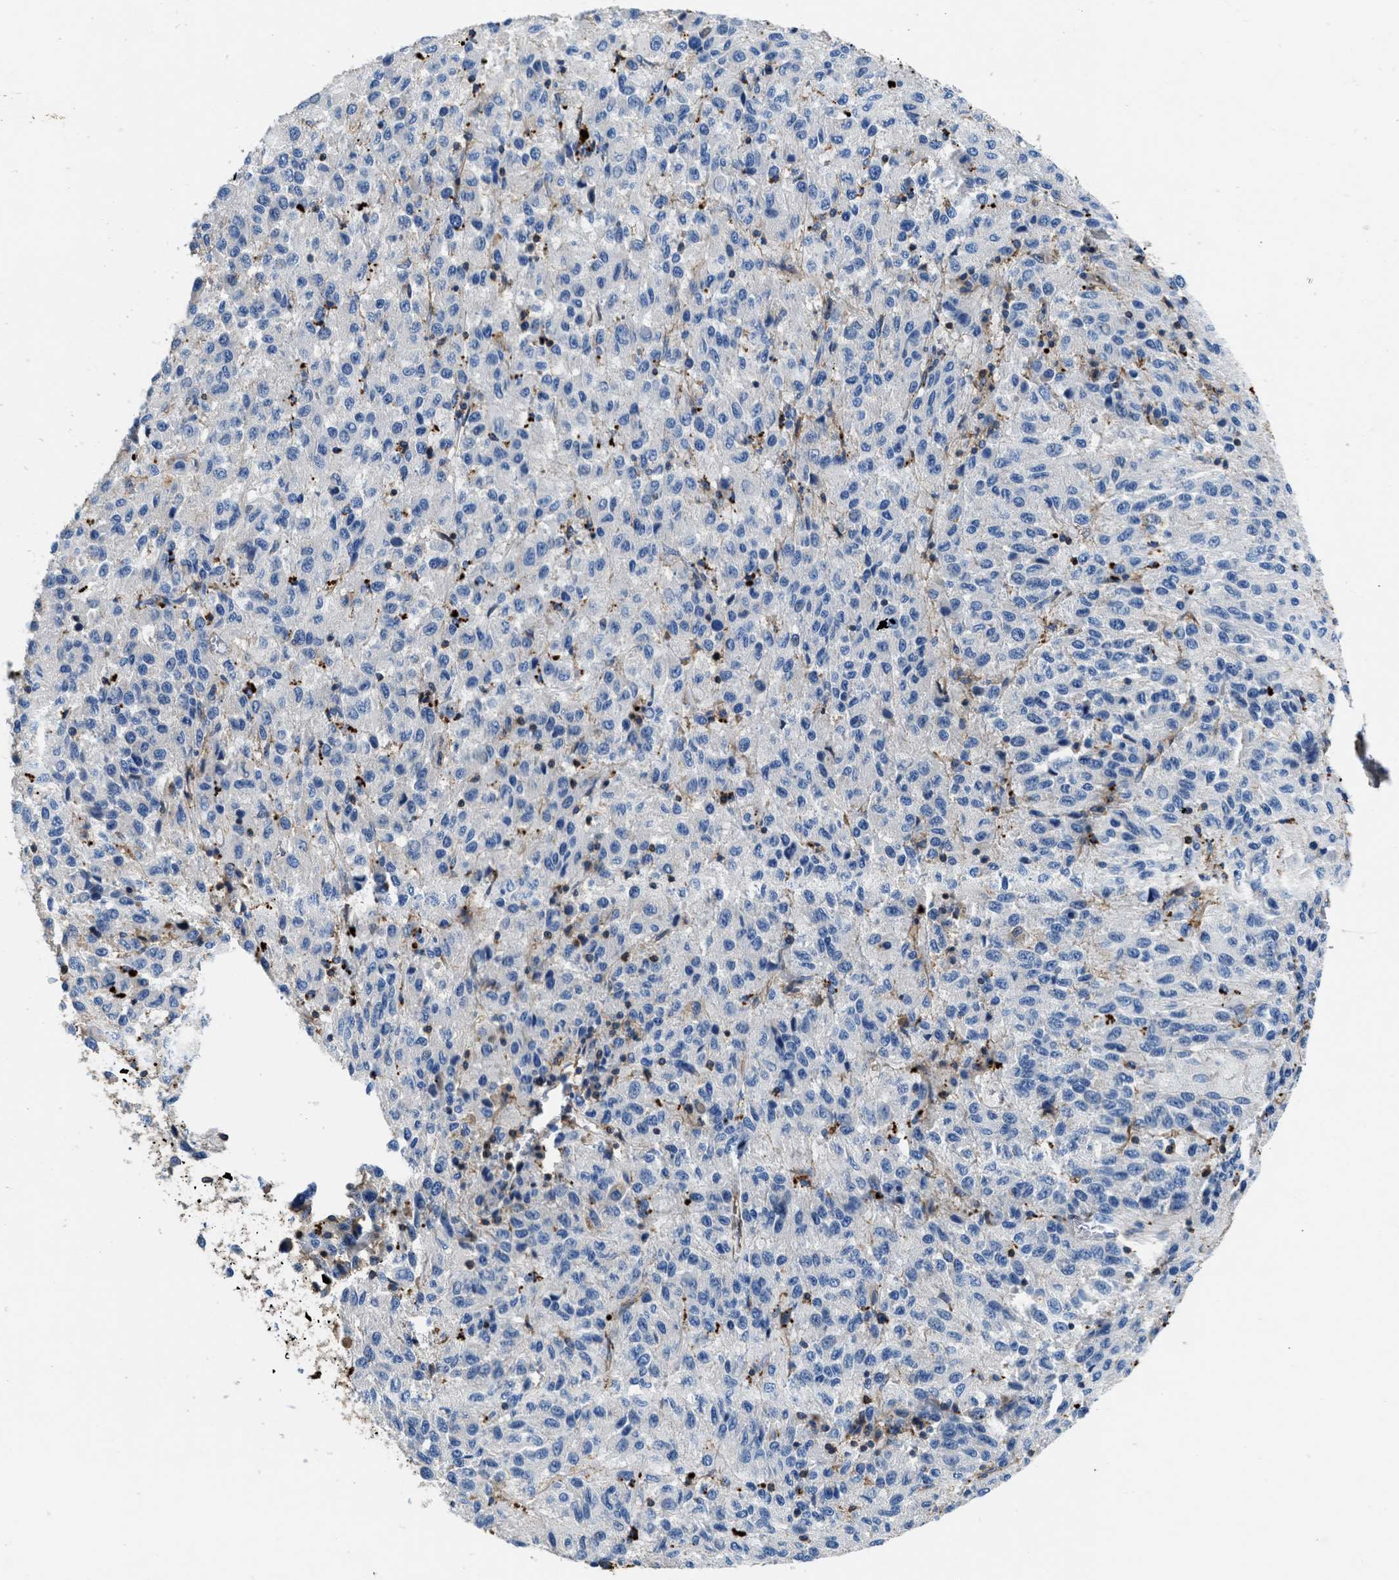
{"staining": {"intensity": "negative", "quantity": "none", "location": "none"}, "tissue": "melanoma", "cell_type": "Tumor cells", "image_type": "cancer", "snomed": [{"axis": "morphology", "description": "Malignant melanoma, Metastatic site"}, {"axis": "topography", "description": "Lung"}], "caption": "DAB (3,3'-diaminobenzidine) immunohistochemical staining of melanoma reveals no significant staining in tumor cells.", "gene": "KCNQ4", "patient": {"sex": "male", "age": 64}}